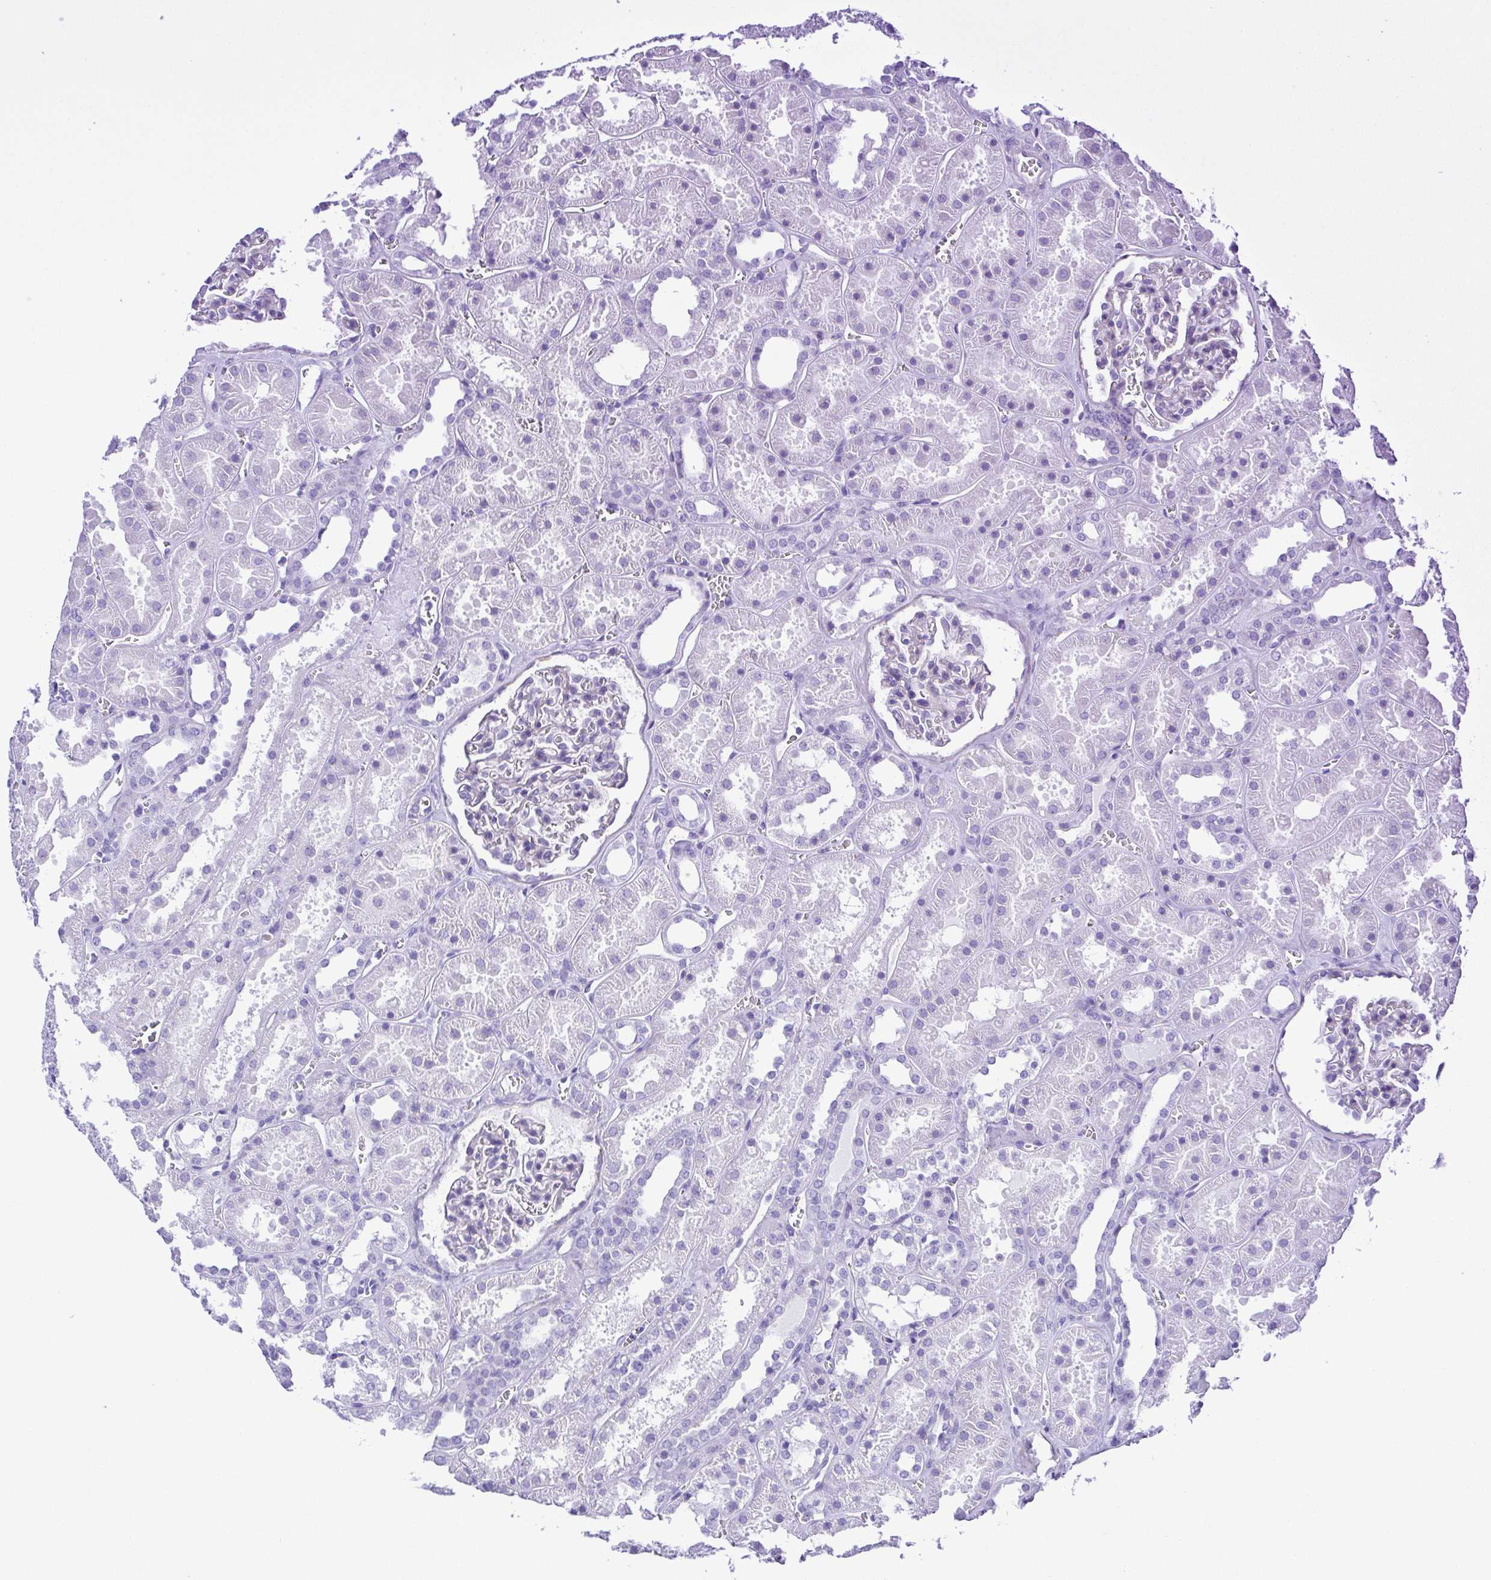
{"staining": {"intensity": "negative", "quantity": "none", "location": "none"}, "tissue": "kidney", "cell_type": "Cells in glomeruli", "image_type": "normal", "snomed": [{"axis": "morphology", "description": "Normal tissue, NOS"}, {"axis": "topography", "description": "Kidney"}], "caption": "Histopathology image shows no protein expression in cells in glomeruli of unremarkable kidney.", "gene": "PAK3", "patient": {"sex": "female", "age": 41}}